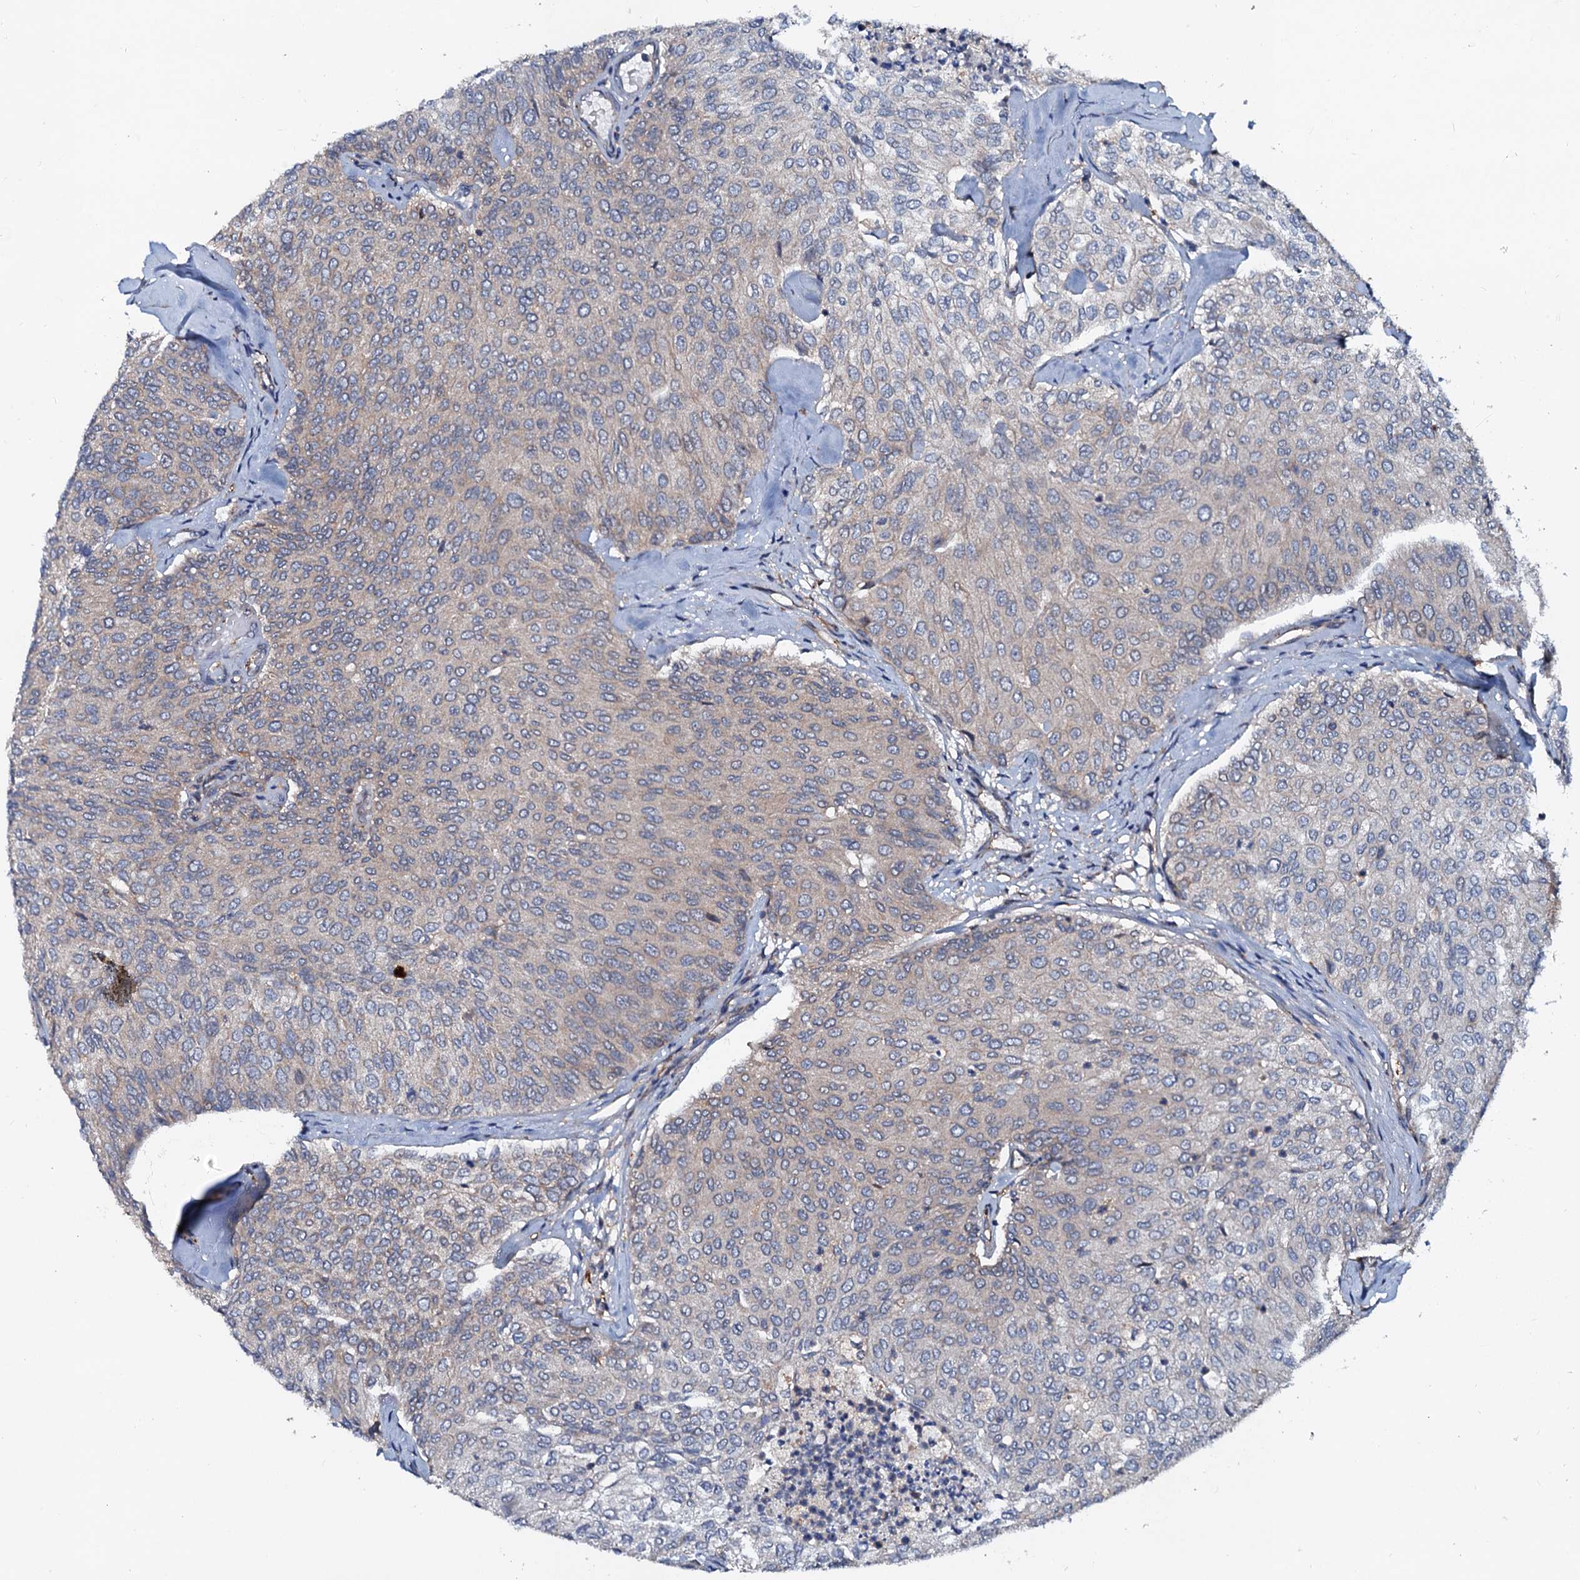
{"staining": {"intensity": "moderate", "quantity": "25%-75%", "location": "cytoplasmic/membranous"}, "tissue": "urothelial cancer", "cell_type": "Tumor cells", "image_type": "cancer", "snomed": [{"axis": "morphology", "description": "Urothelial carcinoma, Low grade"}, {"axis": "topography", "description": "Urinary bladder"}], "caption": "Immunohistochemistry (IHC) (DAB (3,3'-diaminobenzidine)) staining of human urothelial carcinoma (low-grade) demonstrates moderate cytoplasmic/membranous protein staining in approximately 25%-75% of tumor cells.", "gene": "EFL1", "patient": {"sex": "female", "age": 79}}